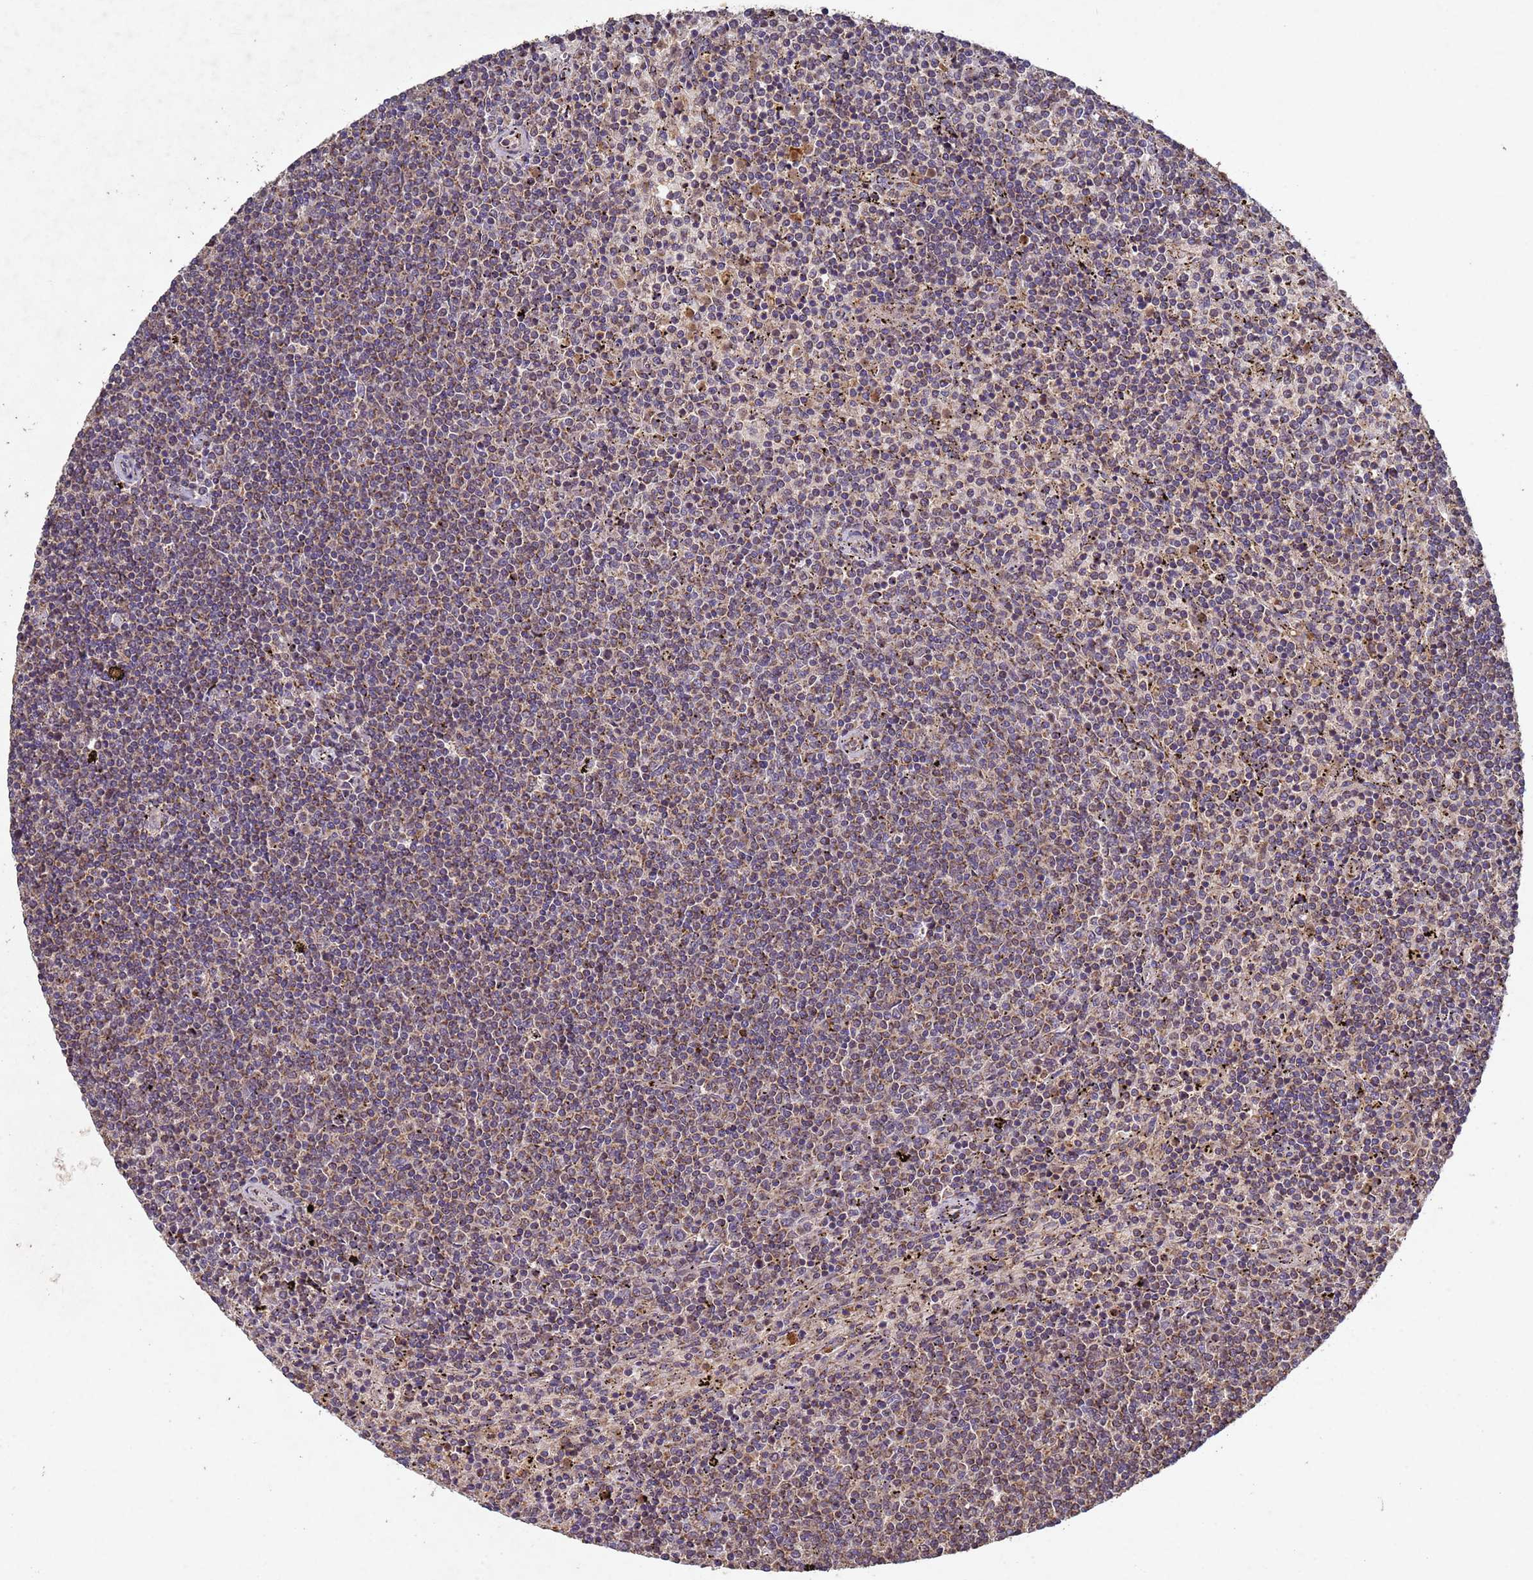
{"staining": {"intensity": "moderate", "quantity": "25%-75%", "location": "cytoplasmic/membranous"}, "tissue": "lymphoma", "cell_type": "Tumor cells", "image_type": "cancer", "snomed": [{"axis": "morphology", "description": "Malignant lymphoma, non-Hodgkin's type, Low grade"}, {"axis": "topography", "description": "Spleen"}], "caption": "Immunohistochemistry (IHC) image of neoplastic tissue: human lymphoma stained using immunohistochemistry demonstrates medium levels of moderate protein expression localized specifically in the cytoplasmic/membranous of tumor cells, appearing as a cytoplasmic/membranous brown color.", "gene": "FASTKD1", "patient": {"sex": "female", "age": 50}}